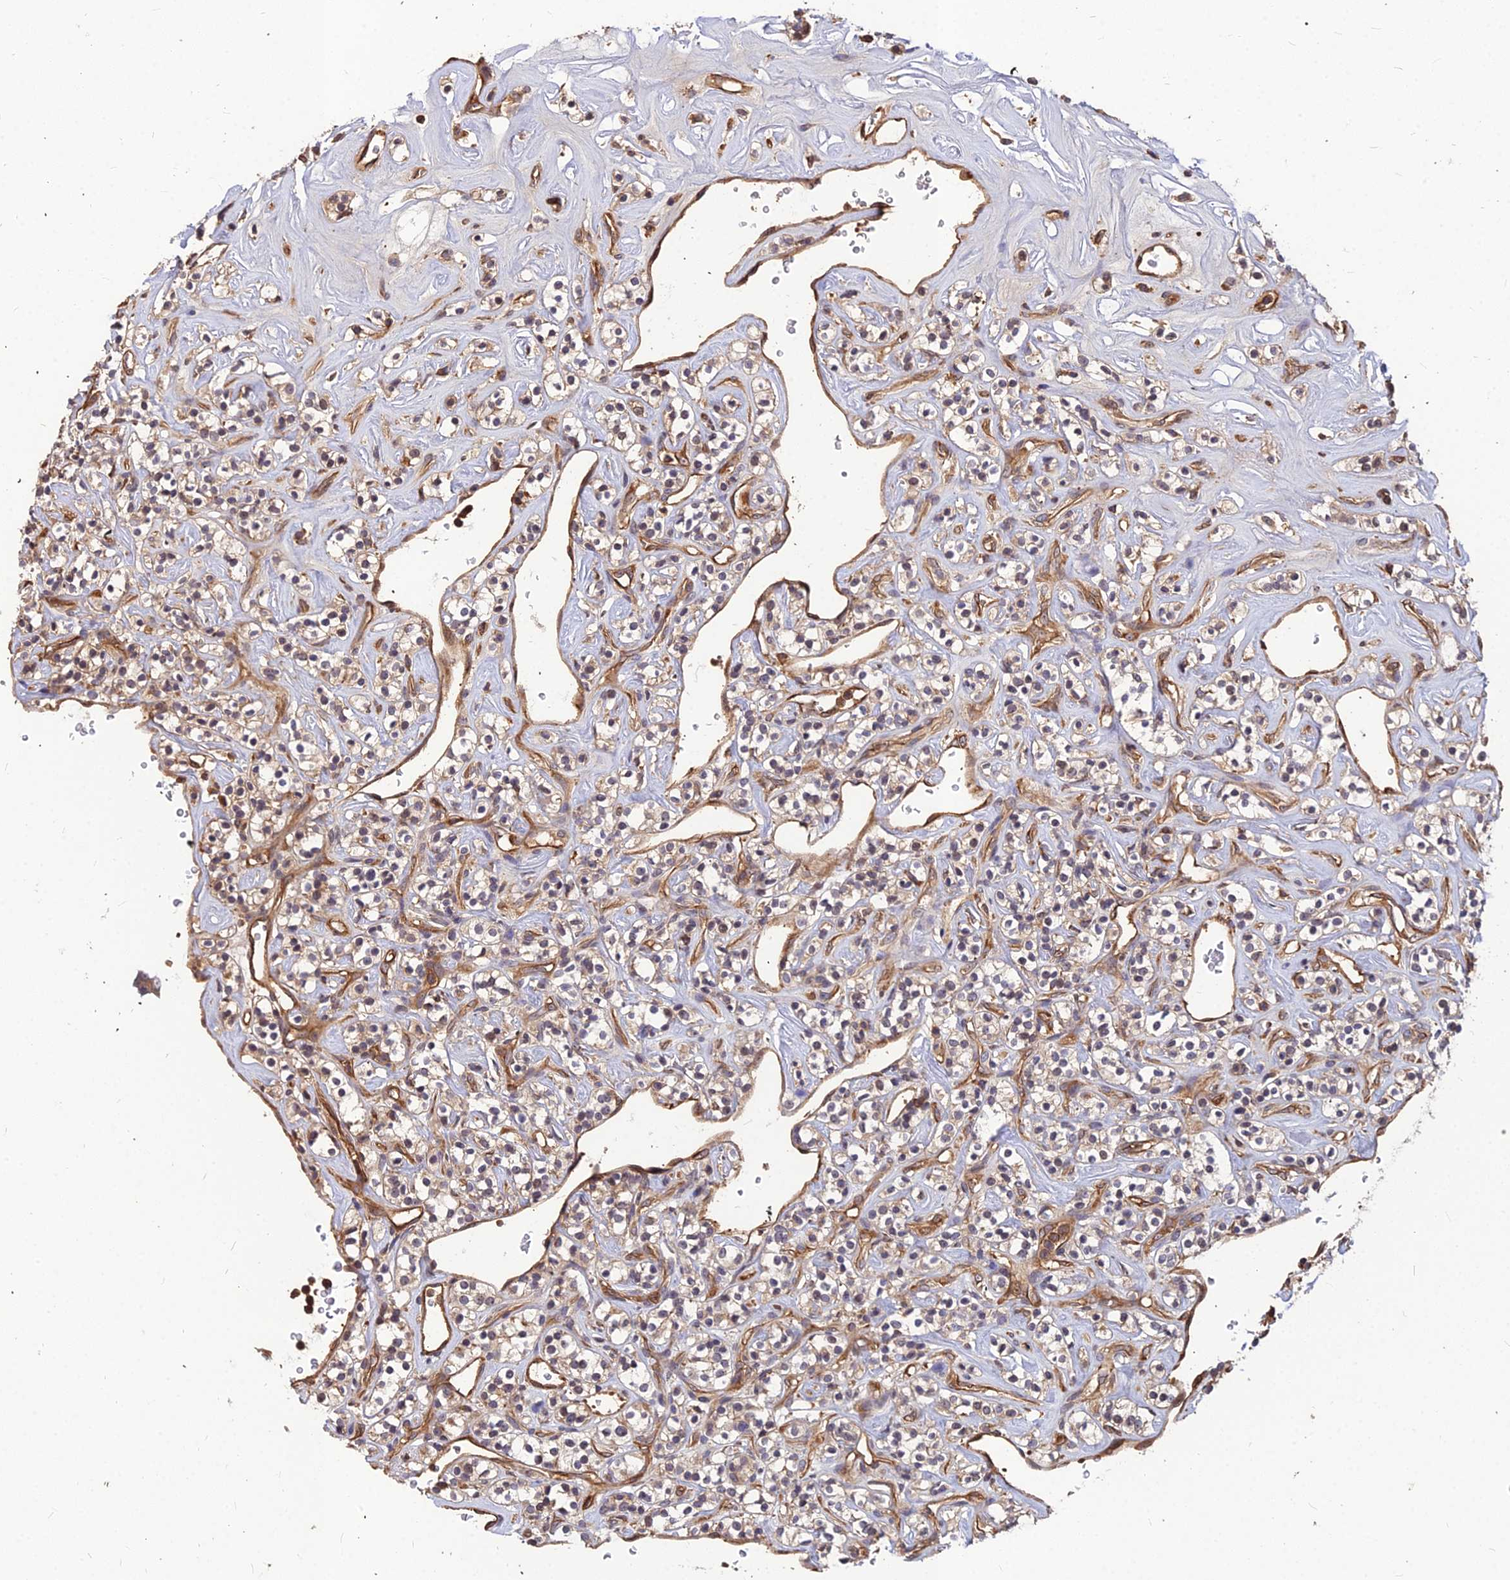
{"staining": {"intensity": "weak", "quantity": "25%-75%", "location": "cytoplasmic/membranous"}, "tissue": "renal cancer", "cell_type": "Tumor cells", "image_type": "cancer", "snomed": [{"axis": "morphology", "description": "Adenocarcinoma, NOS"}, {"axis": "topography", "description": "Kidney"}], "caption": "An immunohistochemistry image of tumor tissue is shown. Protein staining in brown highlights weak cytoplasmic/membranous positivity in renal cancer within tumor cells.", "gene": "ZNF467", "patient": {"sex": "male", "age": 77}}